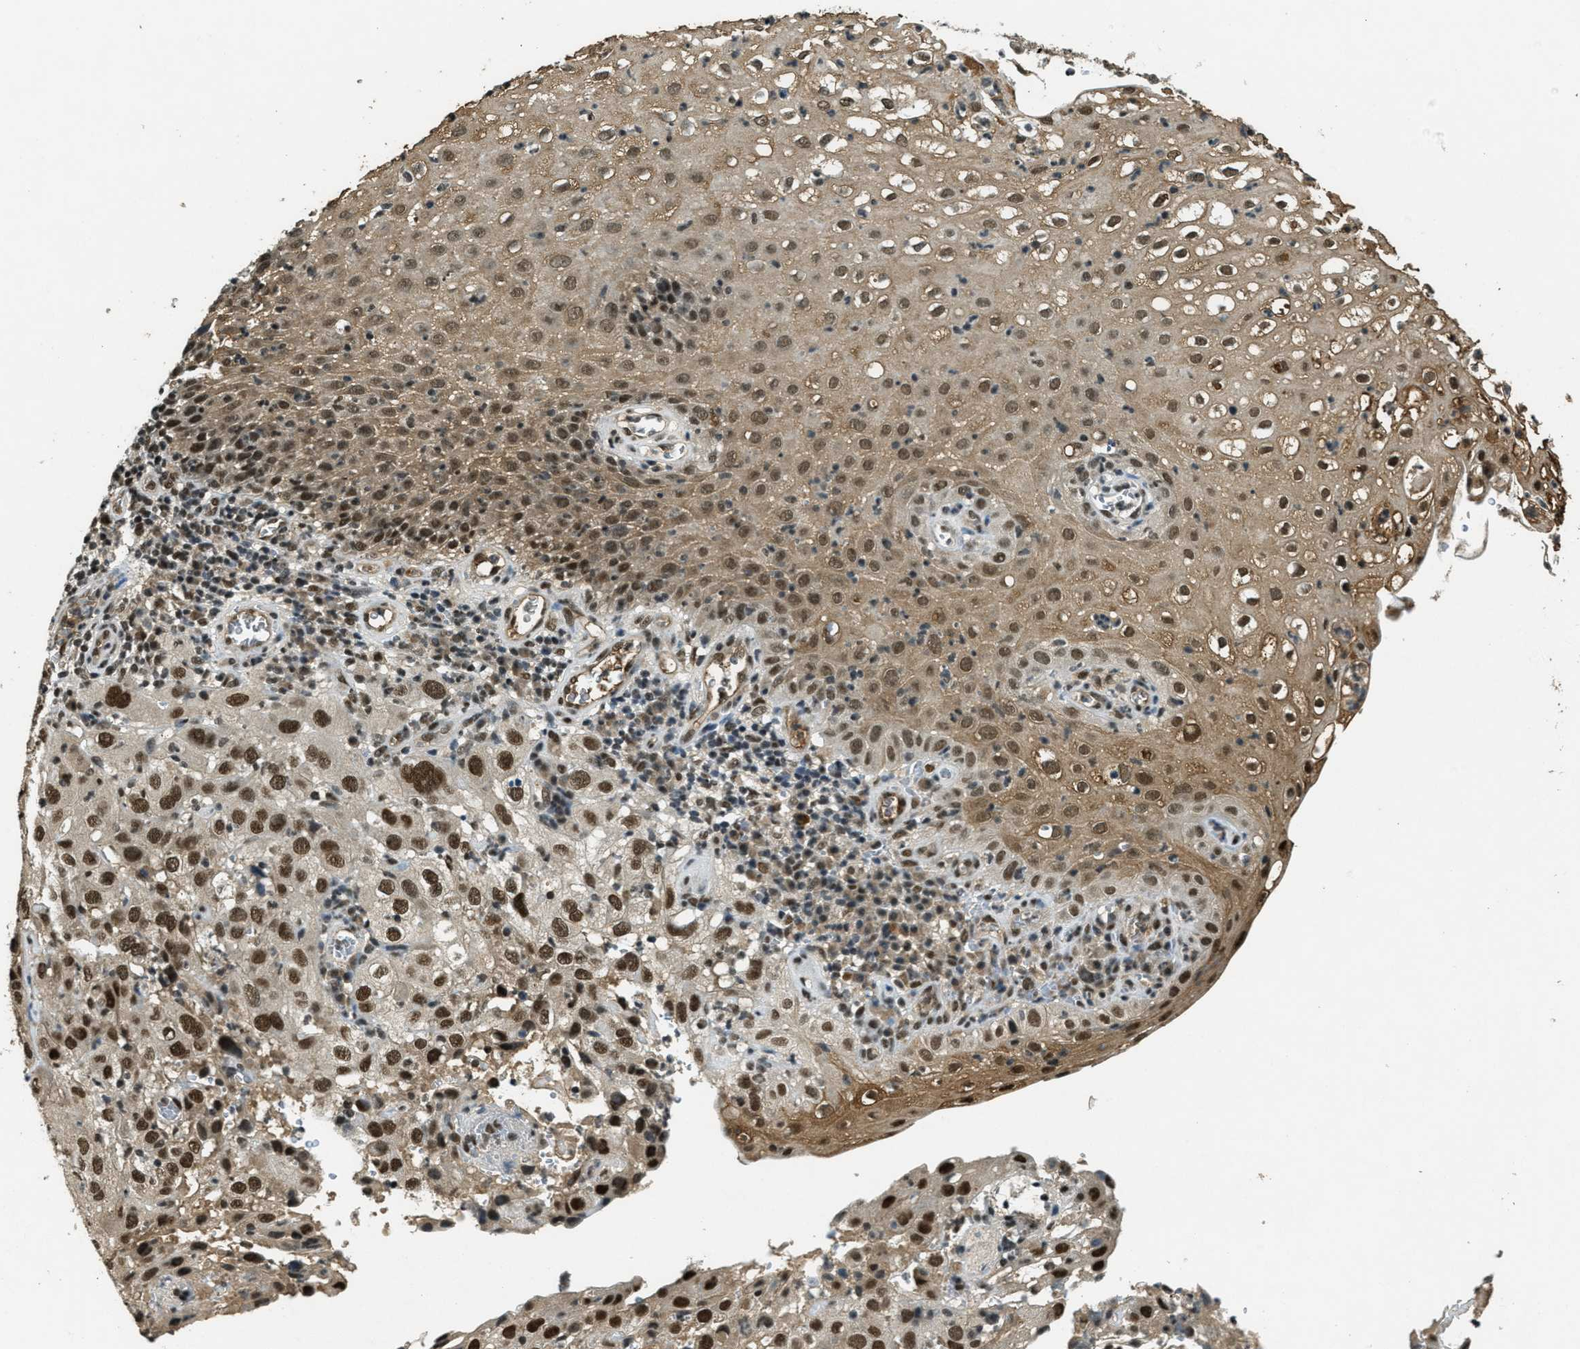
{"staining": {"intensity": "strong", "quantity": ">75%", "location": "cytoplasmic/membranous,nuclear"}, "tissue": "cervical cancer", "cell_type": "Tumor cells", "image_type": "cancer", "snomed": [{"axis": "morphology", "description": "Squamous cell carcinoma, NOS"}, {"axis": "topography", "description": "Cervix"}], "caption": "Human cervical cancer (squamous cell carcinoma) stained with a brown dye displays strong cytoplasmic/membranous and nuclear positive positivity in approximately >75% of tumor cells.", "gene": "ZNF148", "patient": {"sex": "female", "age": 32}}